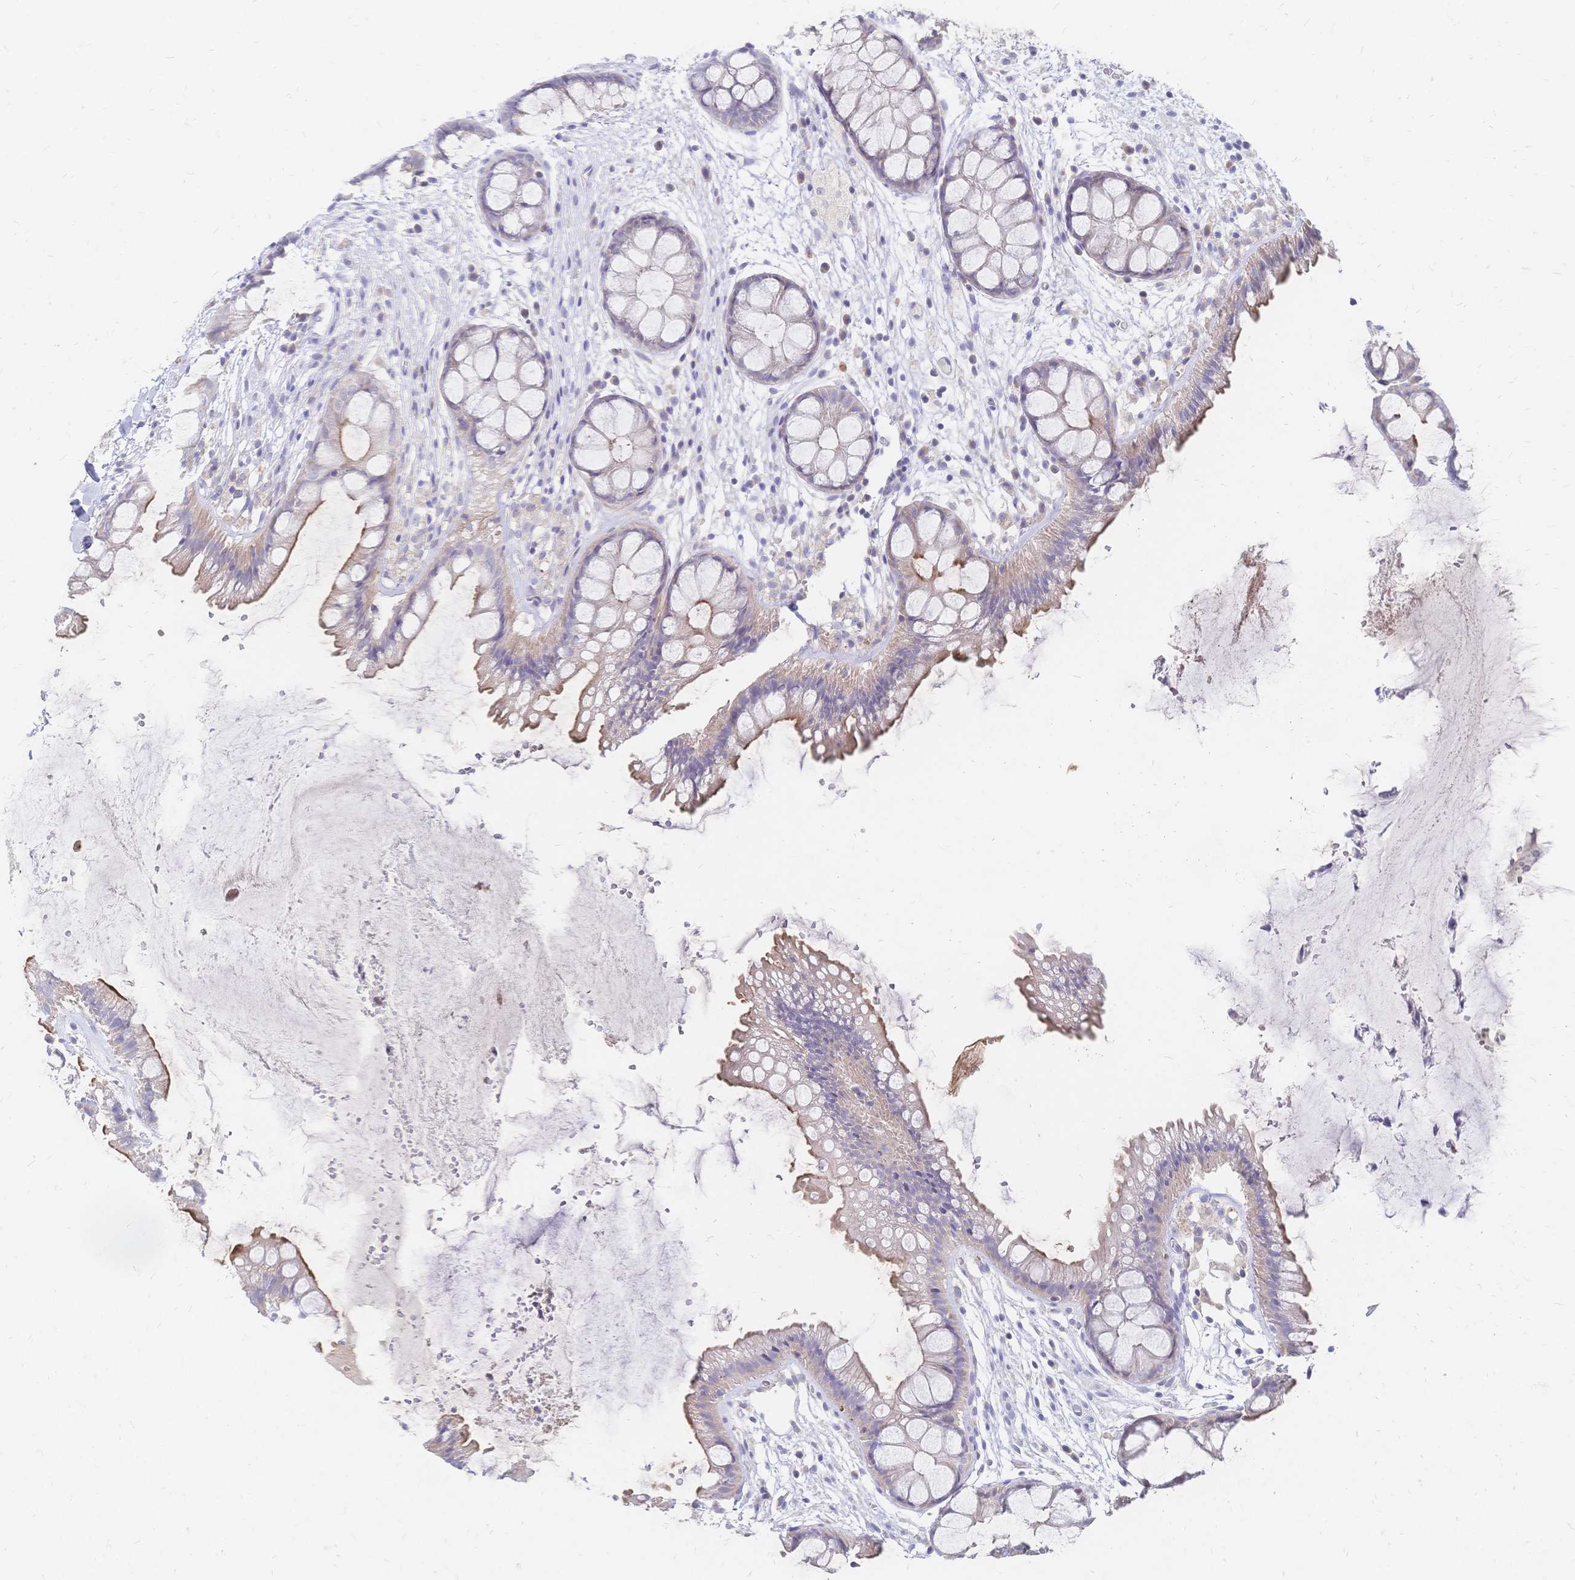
{"staining": {"intensity": "weak", "quantity": "25%-75%", "location": "cytoplasmic/membranous"}, "tissue": "rectum", "cell_type": "Glandular cells", "image_type": "normal", "snomed": [{"axis": "morphology", "description": "Normal tissue, NOS"}, {"axis": "topography", "description": "Rectum"}], "caption": "A high-resolution micrograph shows immunohistochemistry staining of benign rectum, which demonstrates weak cytoplasmic/membranous positivity in about 25%-75% of glandular cells. (DAB (3,3'-diaminobenzidine) IHC with brightfield microscopy, high magnification).", "gene": "VWC2L", "patient": {"sex": "female", "age": 62}}